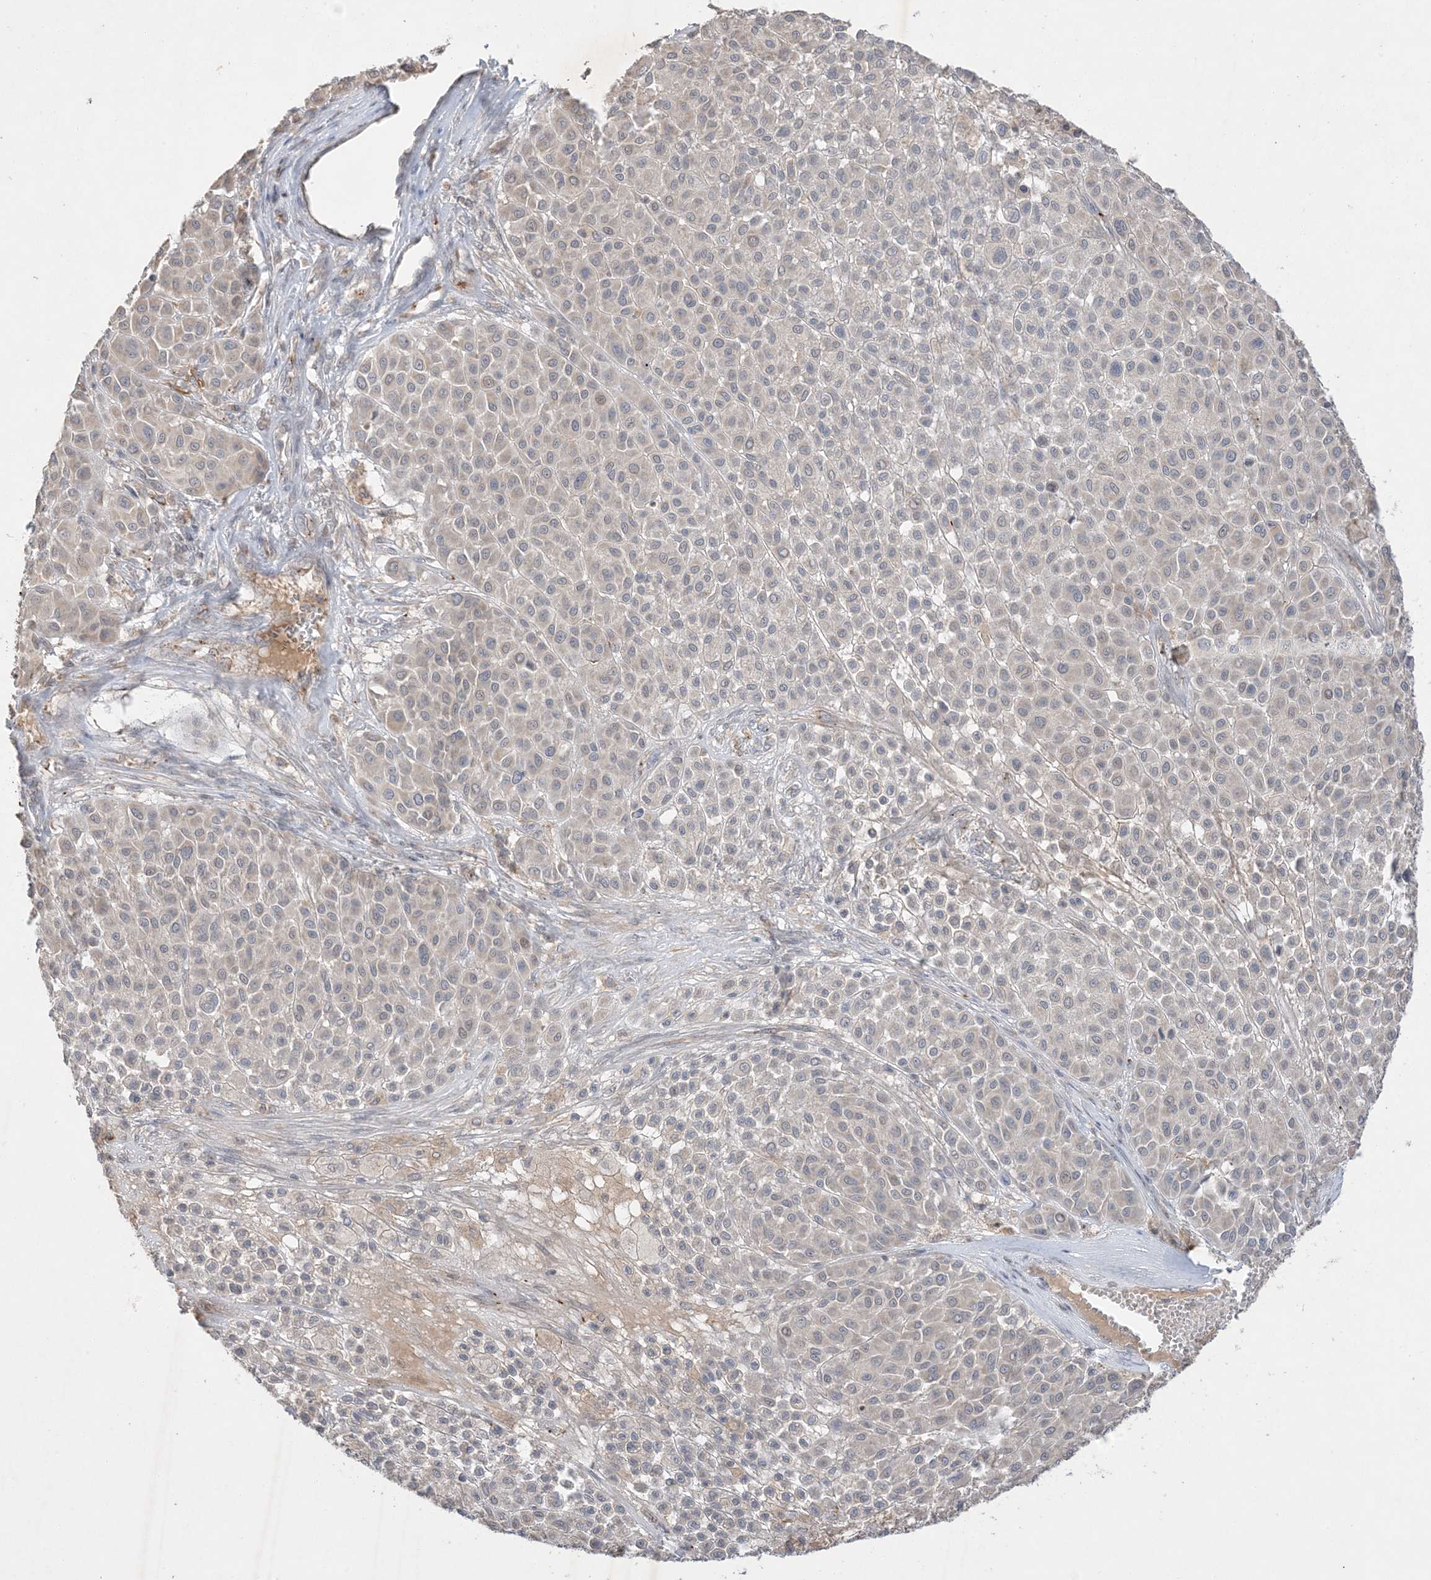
{"staining": {"intensity": "negative", "quantity": "none", "location": "none"}, "tissue": "melanoma", "cell_type": "Tumor cells", "image_type": "cancer", "snomed": [{"axis": "morphology", "description": "Malignant melanoma, Metastatic site"}, {"axis": "topography", "description": "Soft tissue"}], "caption": "IHC photomicrograph of human malignant melanoma (metastatic site) stained for a protein (brown), which displays no positivity in tumor cells.", "gene": "PRSS36", "patient": {"sex": "male", "age": 41}}